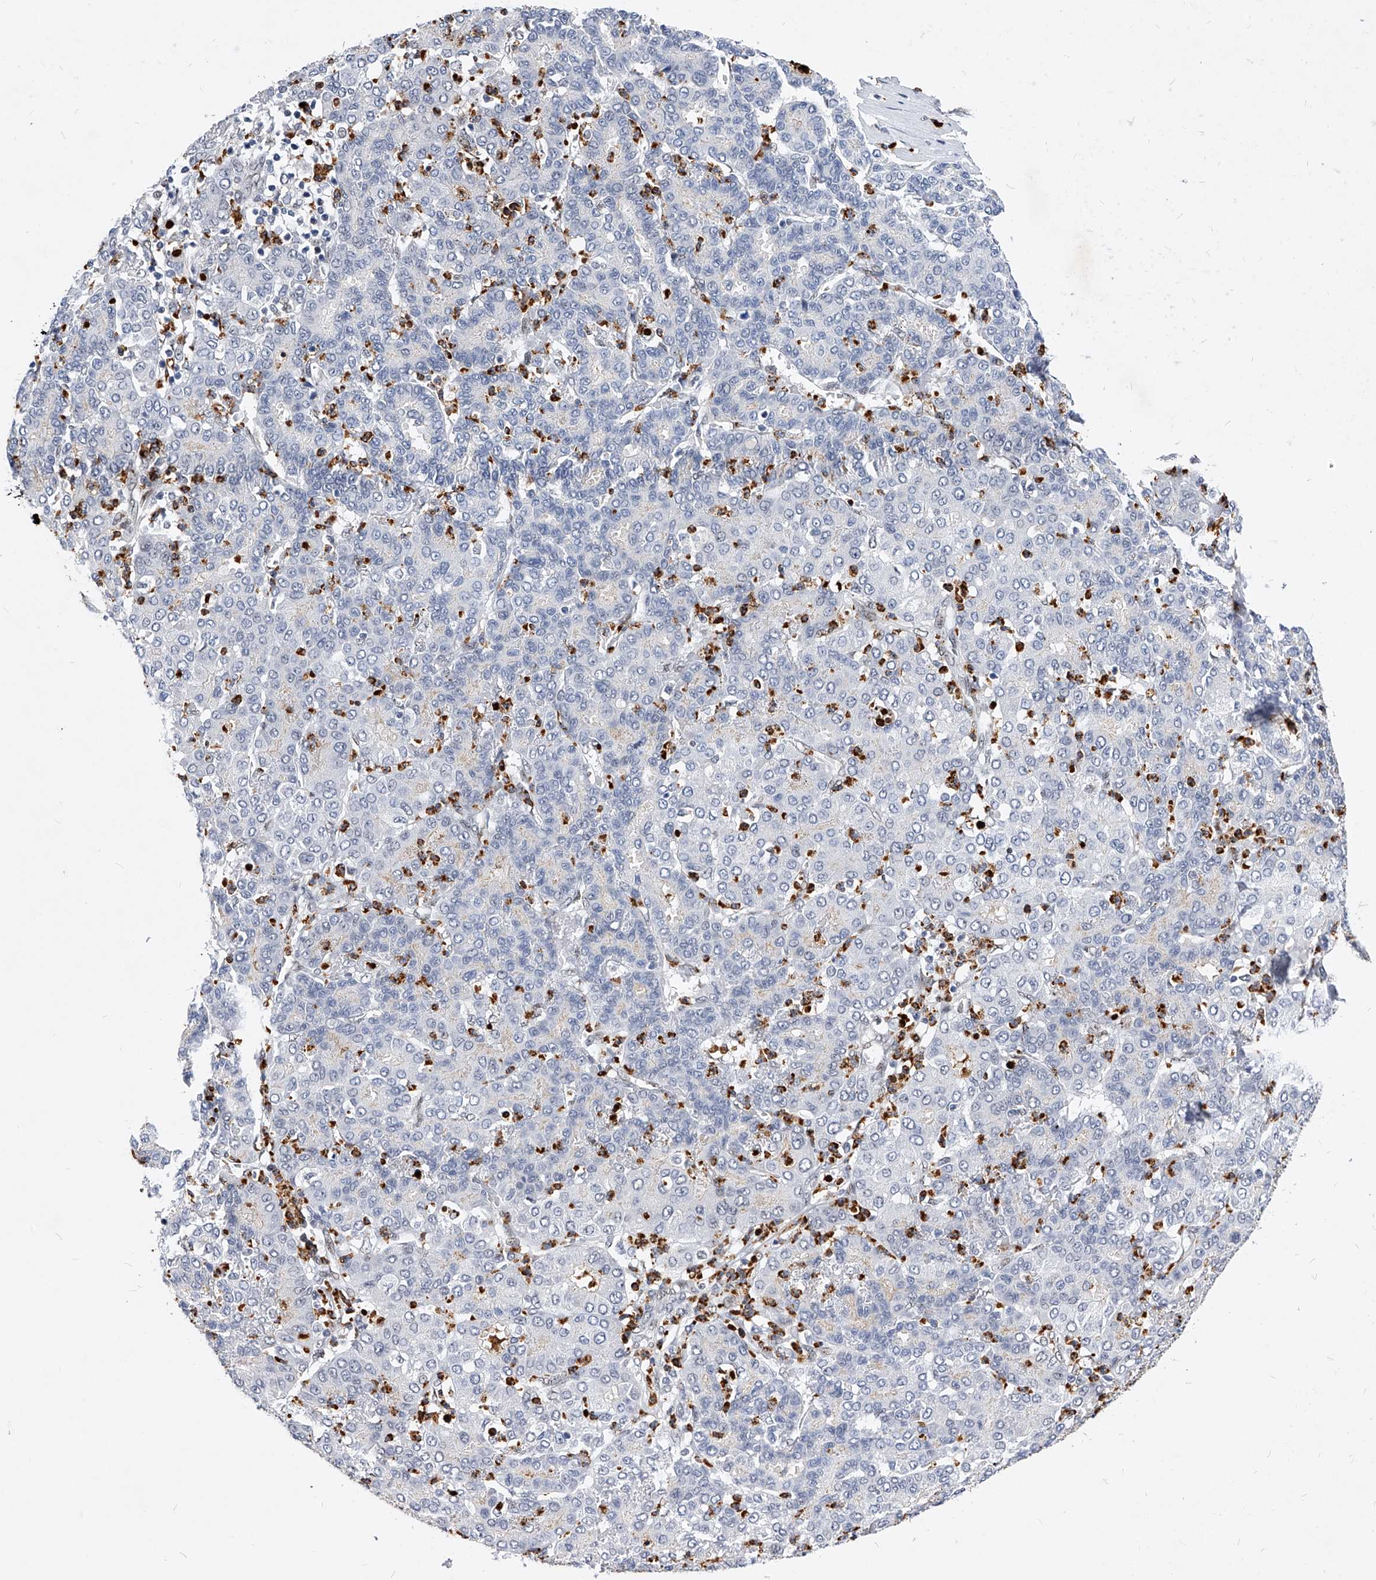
{"staining": {"intensity": "negative", "quantity": "none", "location": "none"}, "tissue": "liver cancer", "cell_type": "Tumor cells", "image_type": "cancer", "snomed": [{"axis": "morphology", "description": "Carcinoma, Hepatocellular, NOS"}, {"axis": "topography", "description": "Liver"}], "caption": "Tumor cells show no significant protein positivity in liver cancer (hepatocellular carcinoma).", "gene": "TESK2", "patient": {"sex": "male", "age": 65}}